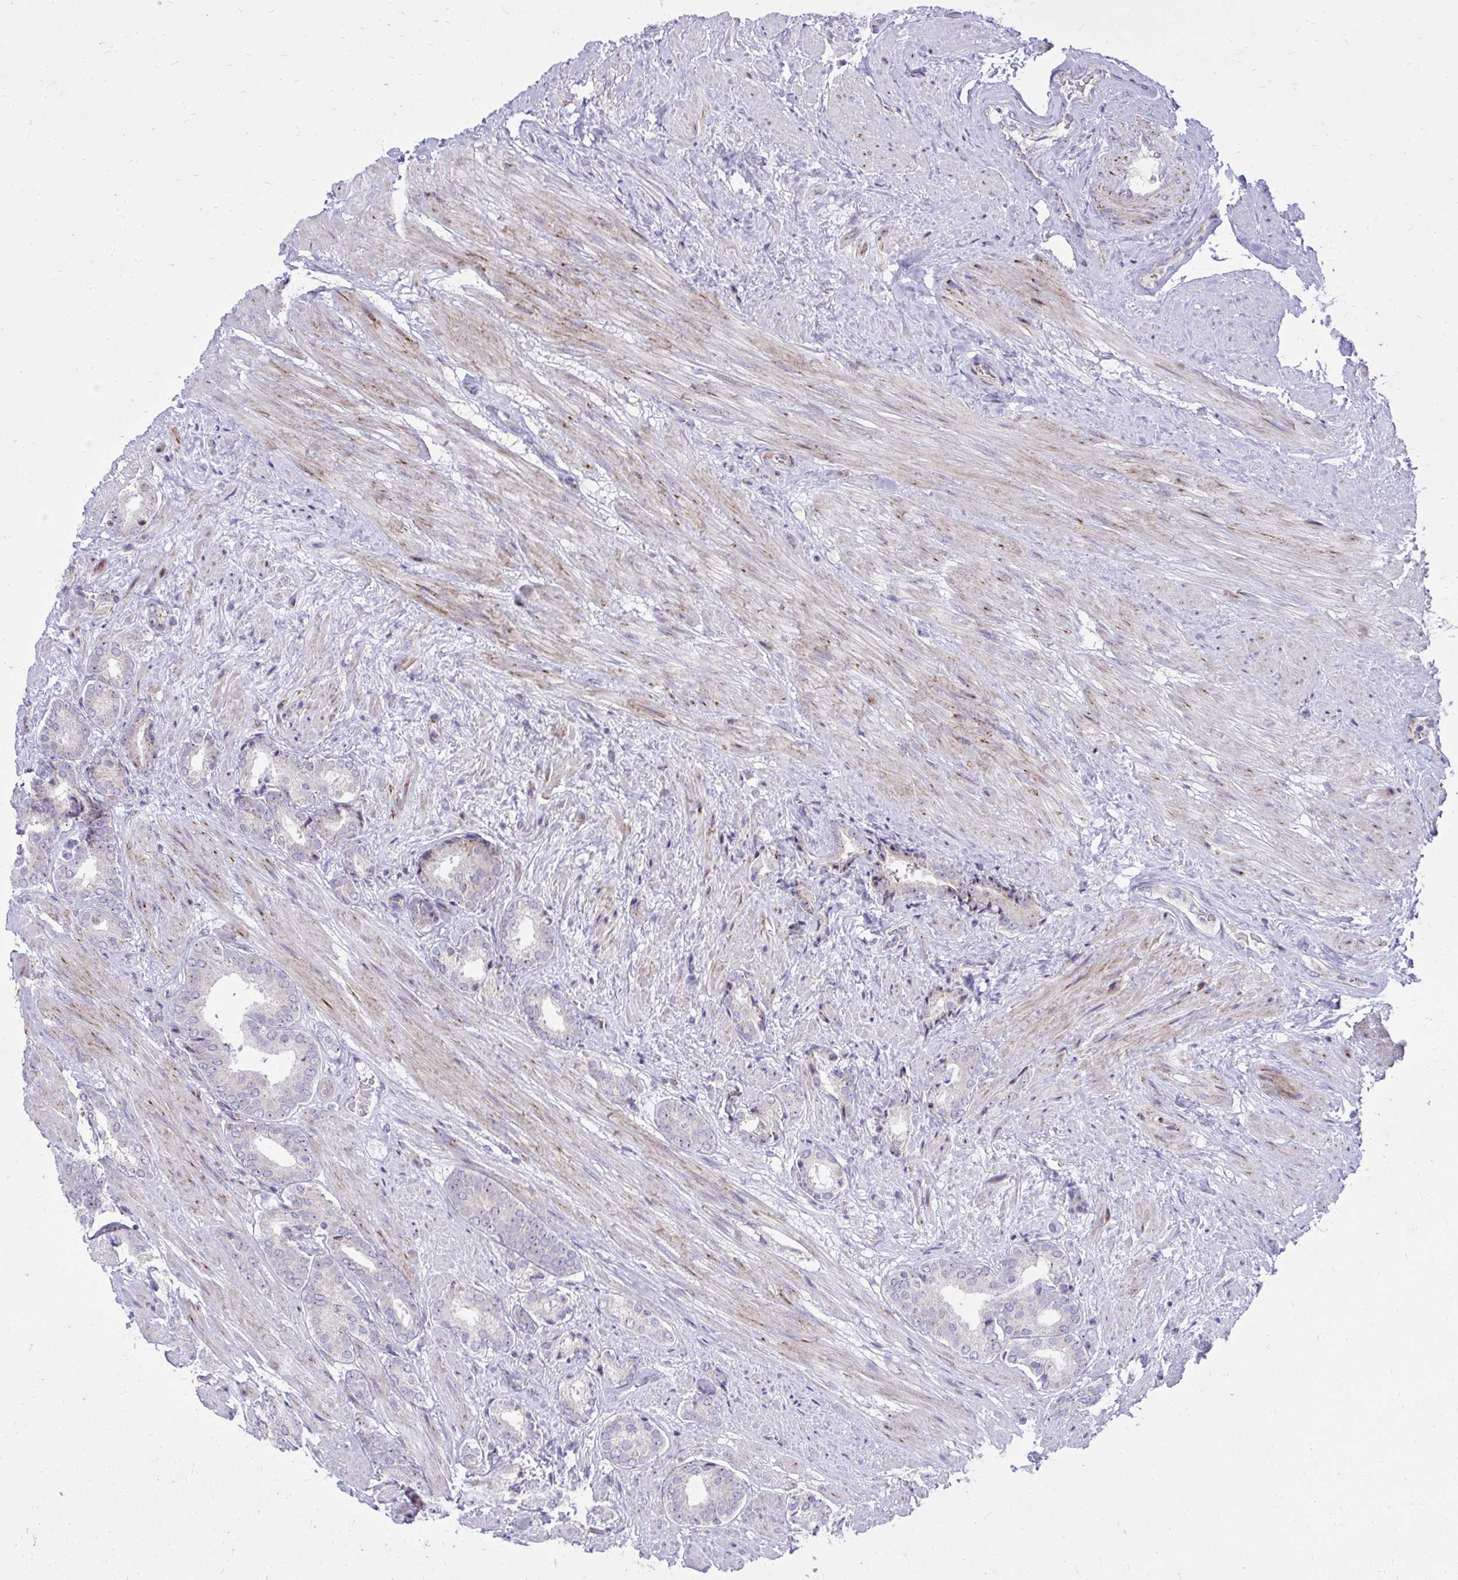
{"staining": {"intensity": "negative", "quantity": "none", "location": "none"}, "tissue": "prostate cancer", "cell_type": "Tumor cells", "image_type": "cancer", "snomed": [{"axis": "morphology", "description": "Adenocarcinoma, High grade"}, {"axis": "topography", "description": "Prostate"}], "caption": "Immunohistochemistry image of neoplastic tissue: high-grade adenocarcinoma (prostate) stained with DAB shows no significant protein positivity in tumor cells.", "gene": "GPRIN3", "patient": {"sex": "male", "age": 56}}